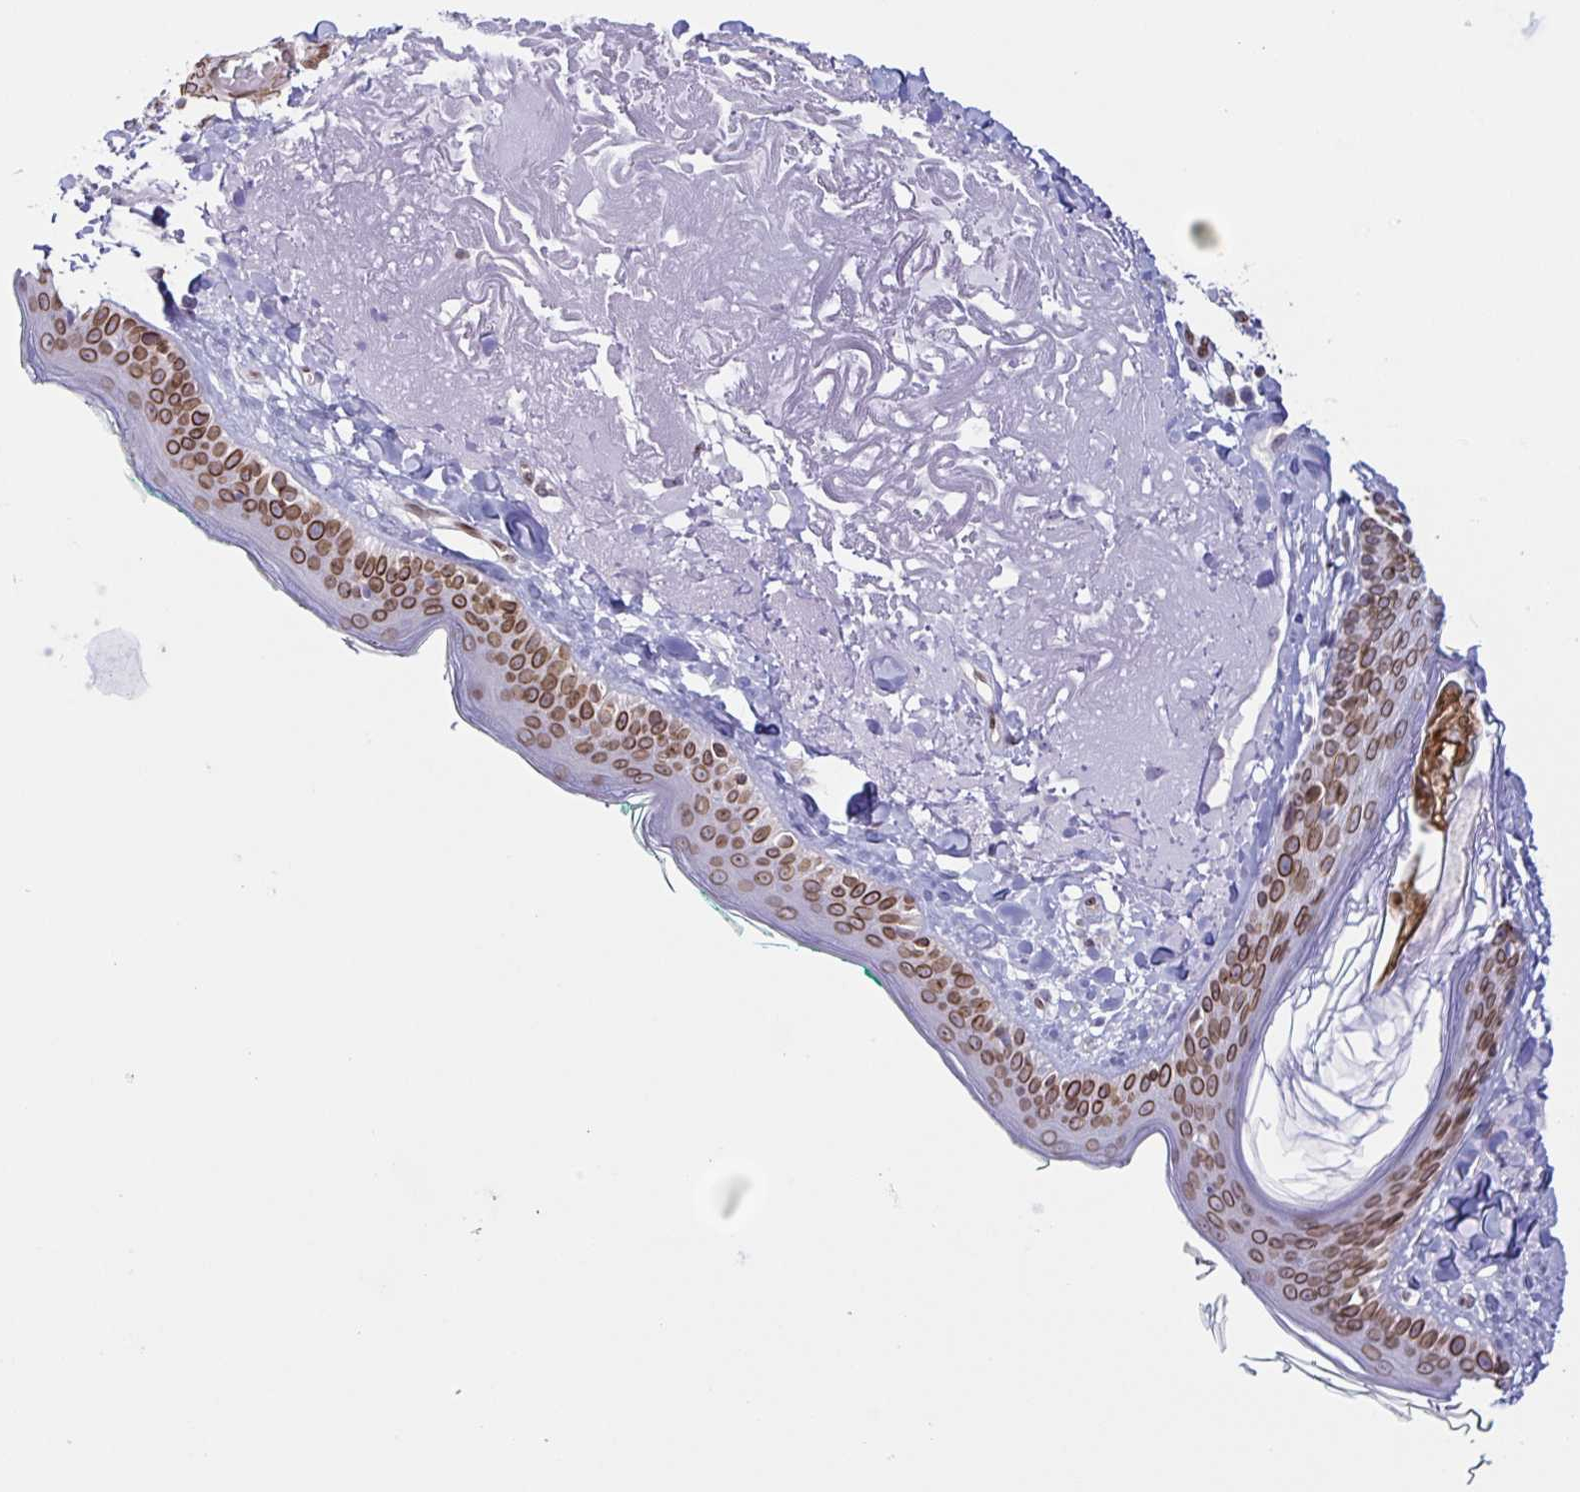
{"staining": {"intensity": "negative", "quantity": "none", "location": "none"}, "tissue": "skin", "cell_type": "Fibroblasts", "image_type": "normal", "snomed": [{"axis": "morphology", "description": "Normal tissue, NOS"}, {"axis": "topography", "description": "Skin"}], "caption": "DAB immunohistochemical staining of unremarkable human skin displays no significant staining in fibroblasts.", "gene": "SYNE2", "patient": {"sex": "male", "age": 73}}